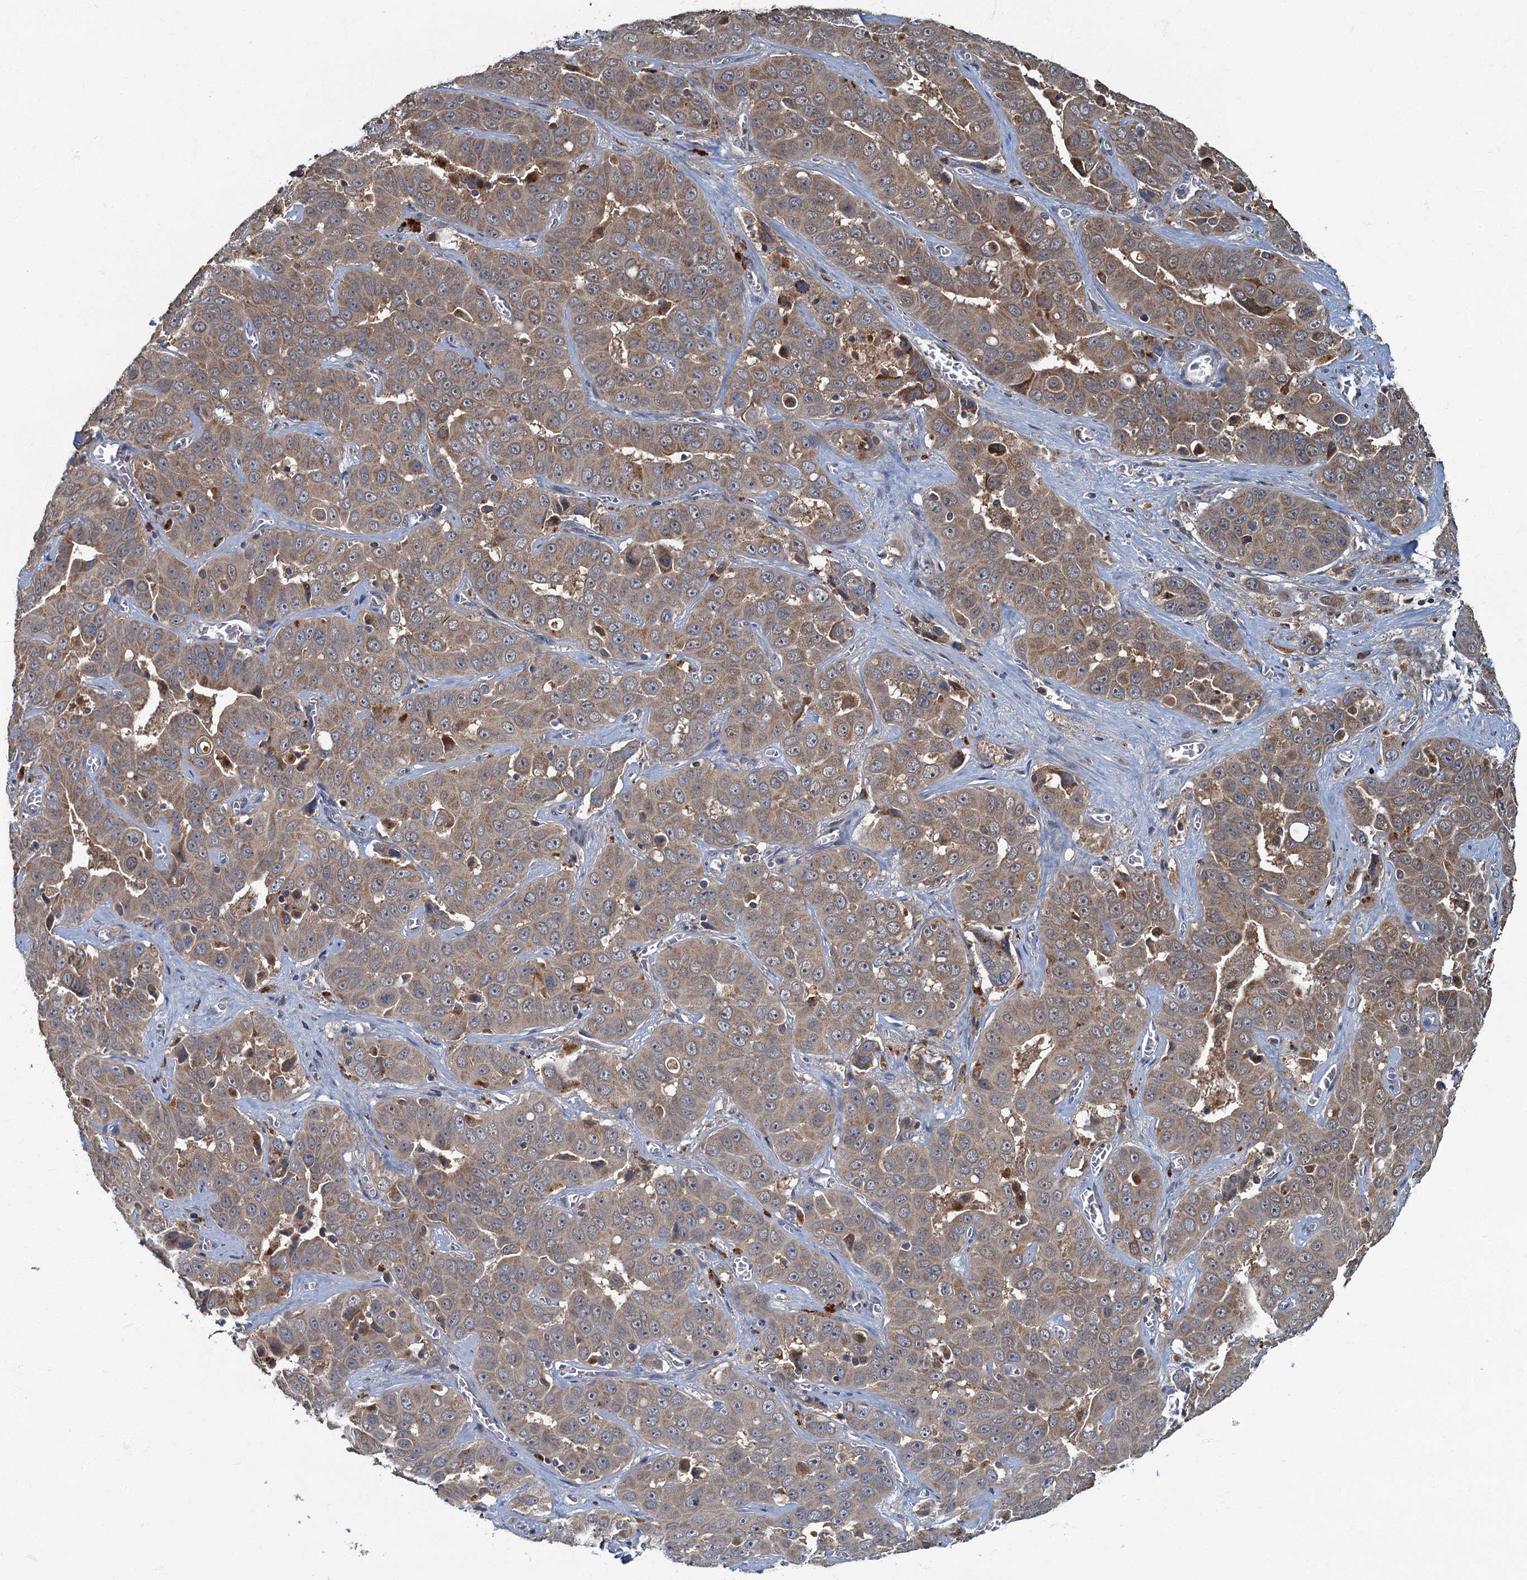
{"staining": {"intensity": "moderate", "quantity": ">75%", "location": "cytoplasmic/membranous"}, "tissue": "liver cancer", "cell_type": "Tumor cells", "image_type": "cancer", "snomed": [{"axis": "morphology", "description": "Cholangiocarcinoma"}, {"axis": "topography", "description": "Liver"}], "caption": "A high-resolution micrograph shows immunohistochemistry (IHC) staining of liver cholangiocarcinoma, which shows moderate cytoplasmic/membranous expression in about >75% of tumor cells.", "gene": "WDCP", "patient": {"sex": "female", "age": 52}}